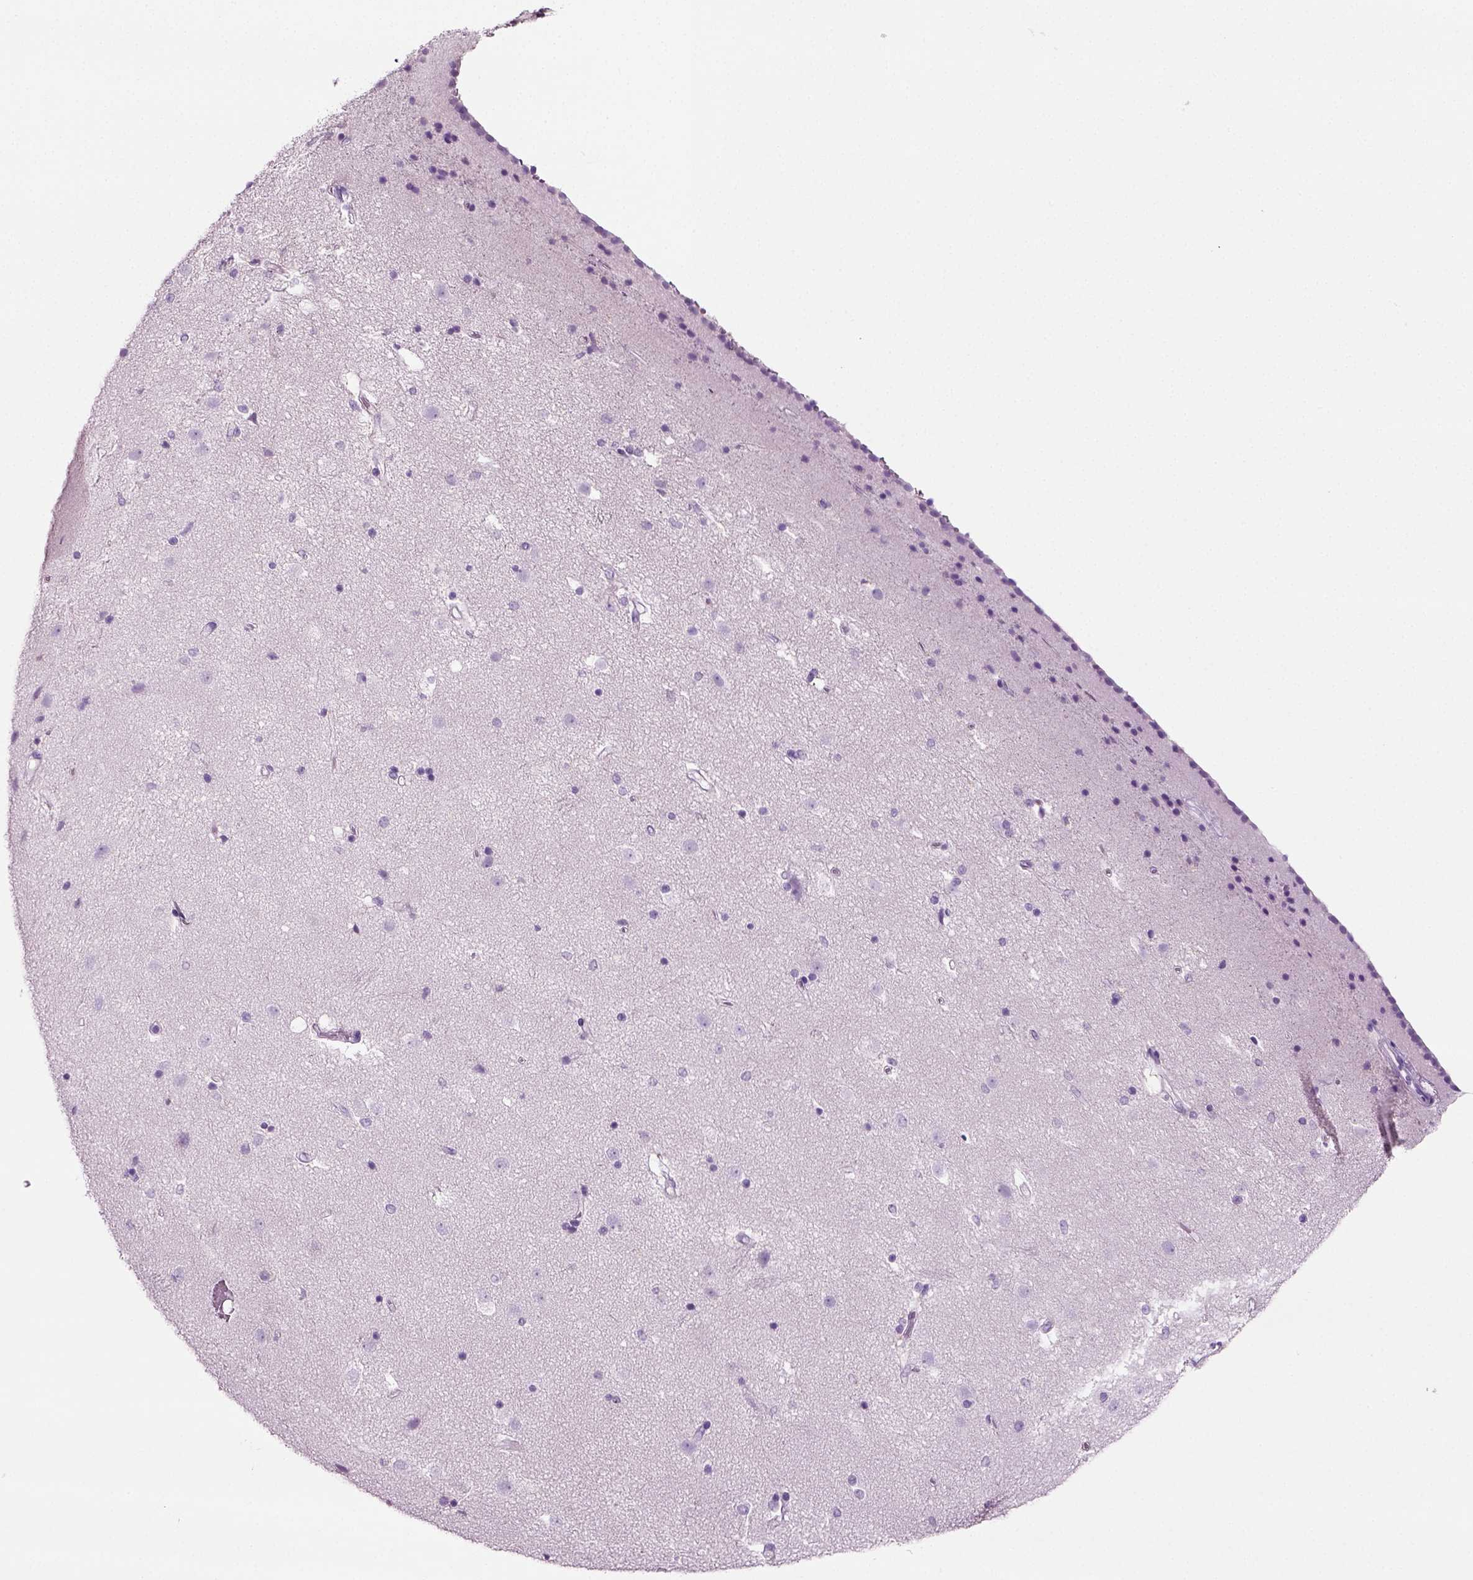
{"staining": {"intensity": "negative", "quantity": "none", "location": "none"}, "tissue": "caudate", "cell_type": "Glial cells", "image_type": "normal", "snomed": [{"axis": "morphology", "description": "Normal tissue, NOS"}, {"axis": "topography", "description": "Lateral ventricle wall"}], "caption": "Immunohistochemistry micrograph of benign caudate stained for a protein (brown), which exhibits no staining in glial cells.", "gene": "CD109", "patient": {"sex": "female", "age": 71}}